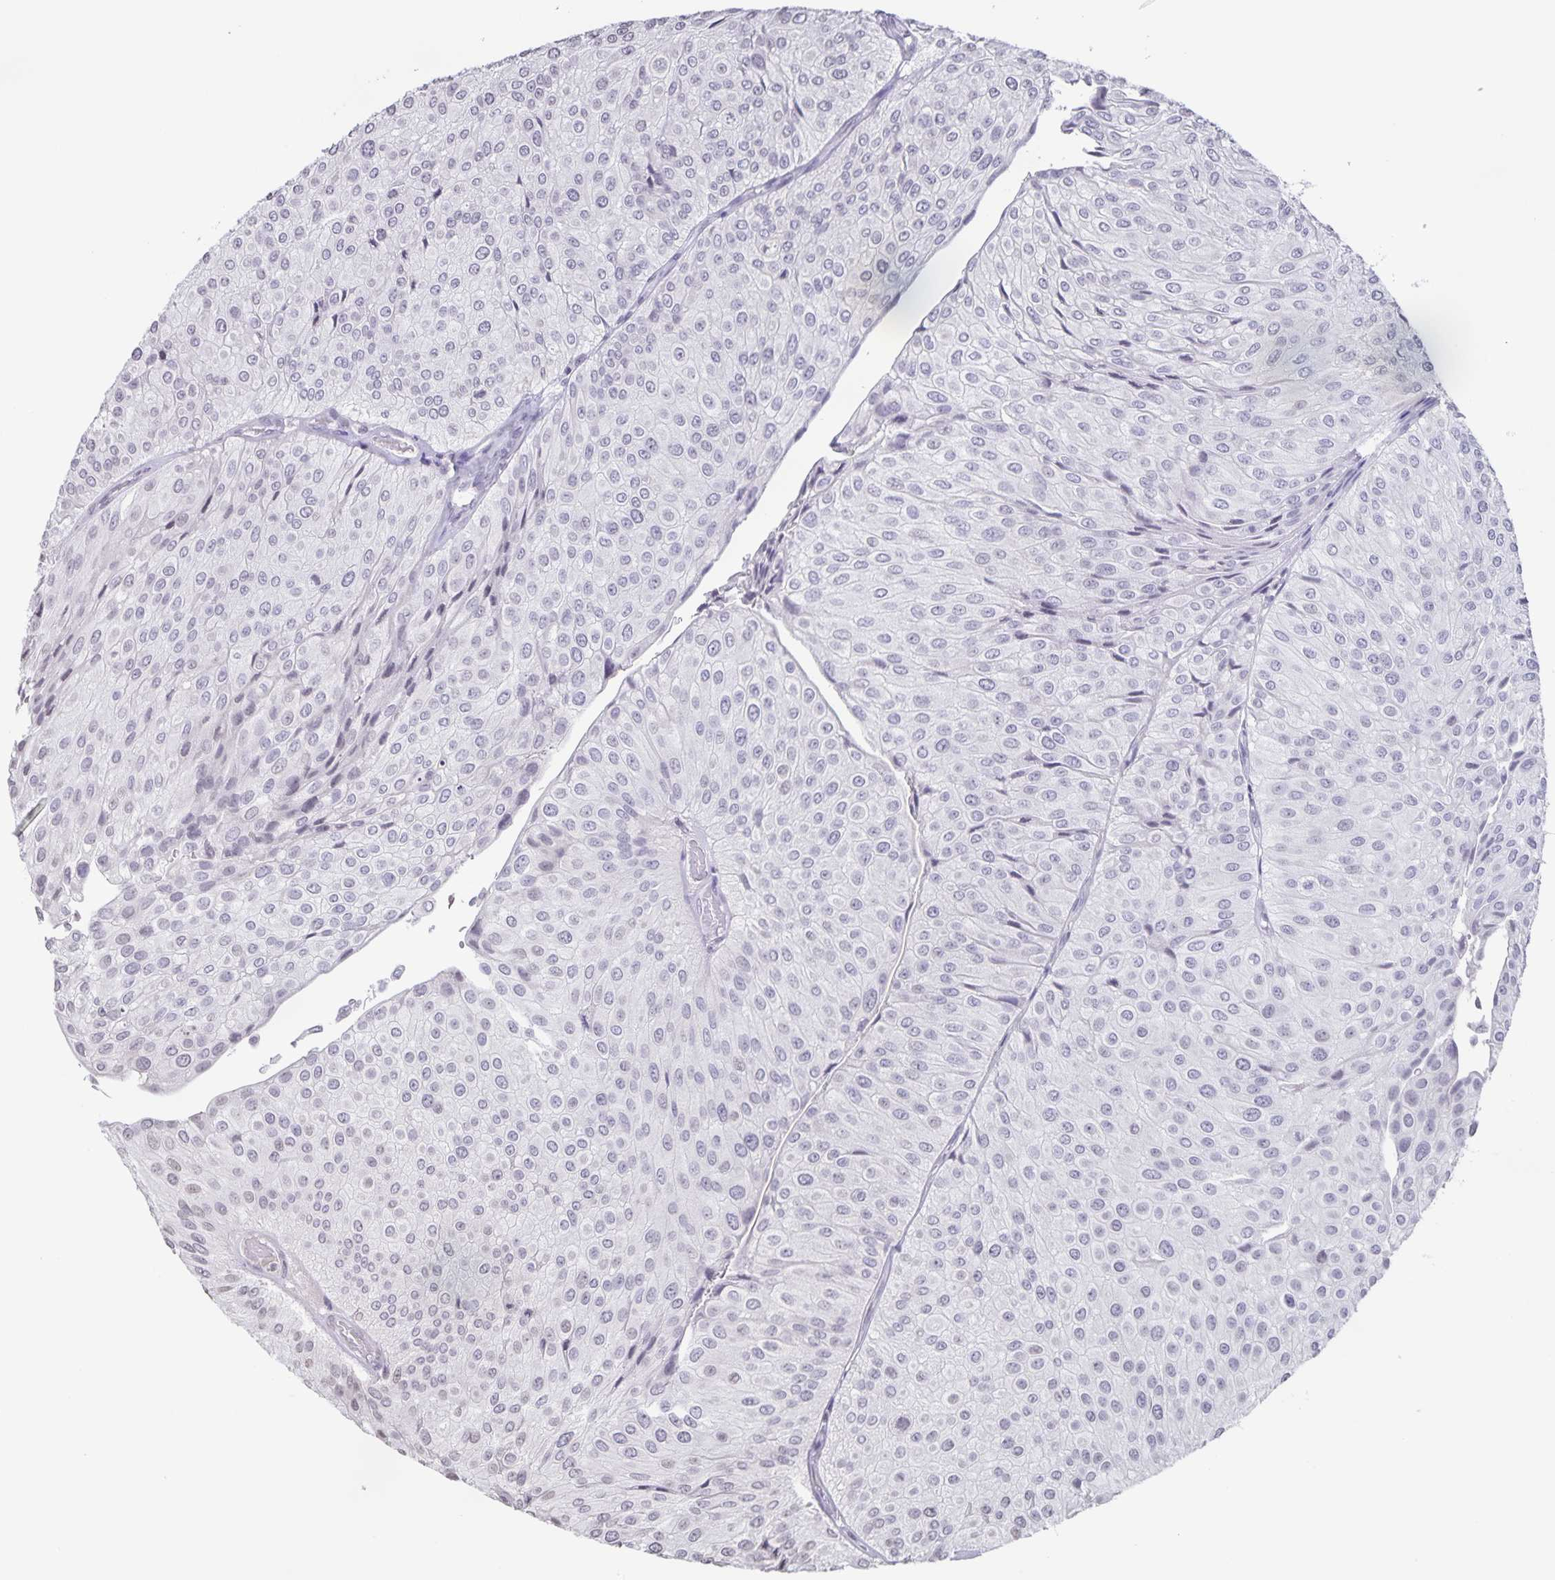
{"staining": {"intensity": "negative", "quantity": "none", "location": "none"}, "tissue": "urothelial cancer", "cell_type": "Tumor cells", "image_type": "cancer", "snomed": [{"axis": "morphology", "description": "Urothelial carcinoma, NOS"}, {"axis": "topography", "description": "Urinary bladder"}], "caption": "Human transitional cell carcinoma stained for a protein using immunohistochemistry (IHC) demonstrates no staining in tumor cells.", "gene": "AQP4", "patient": {"sex": "male", "age": 67}}